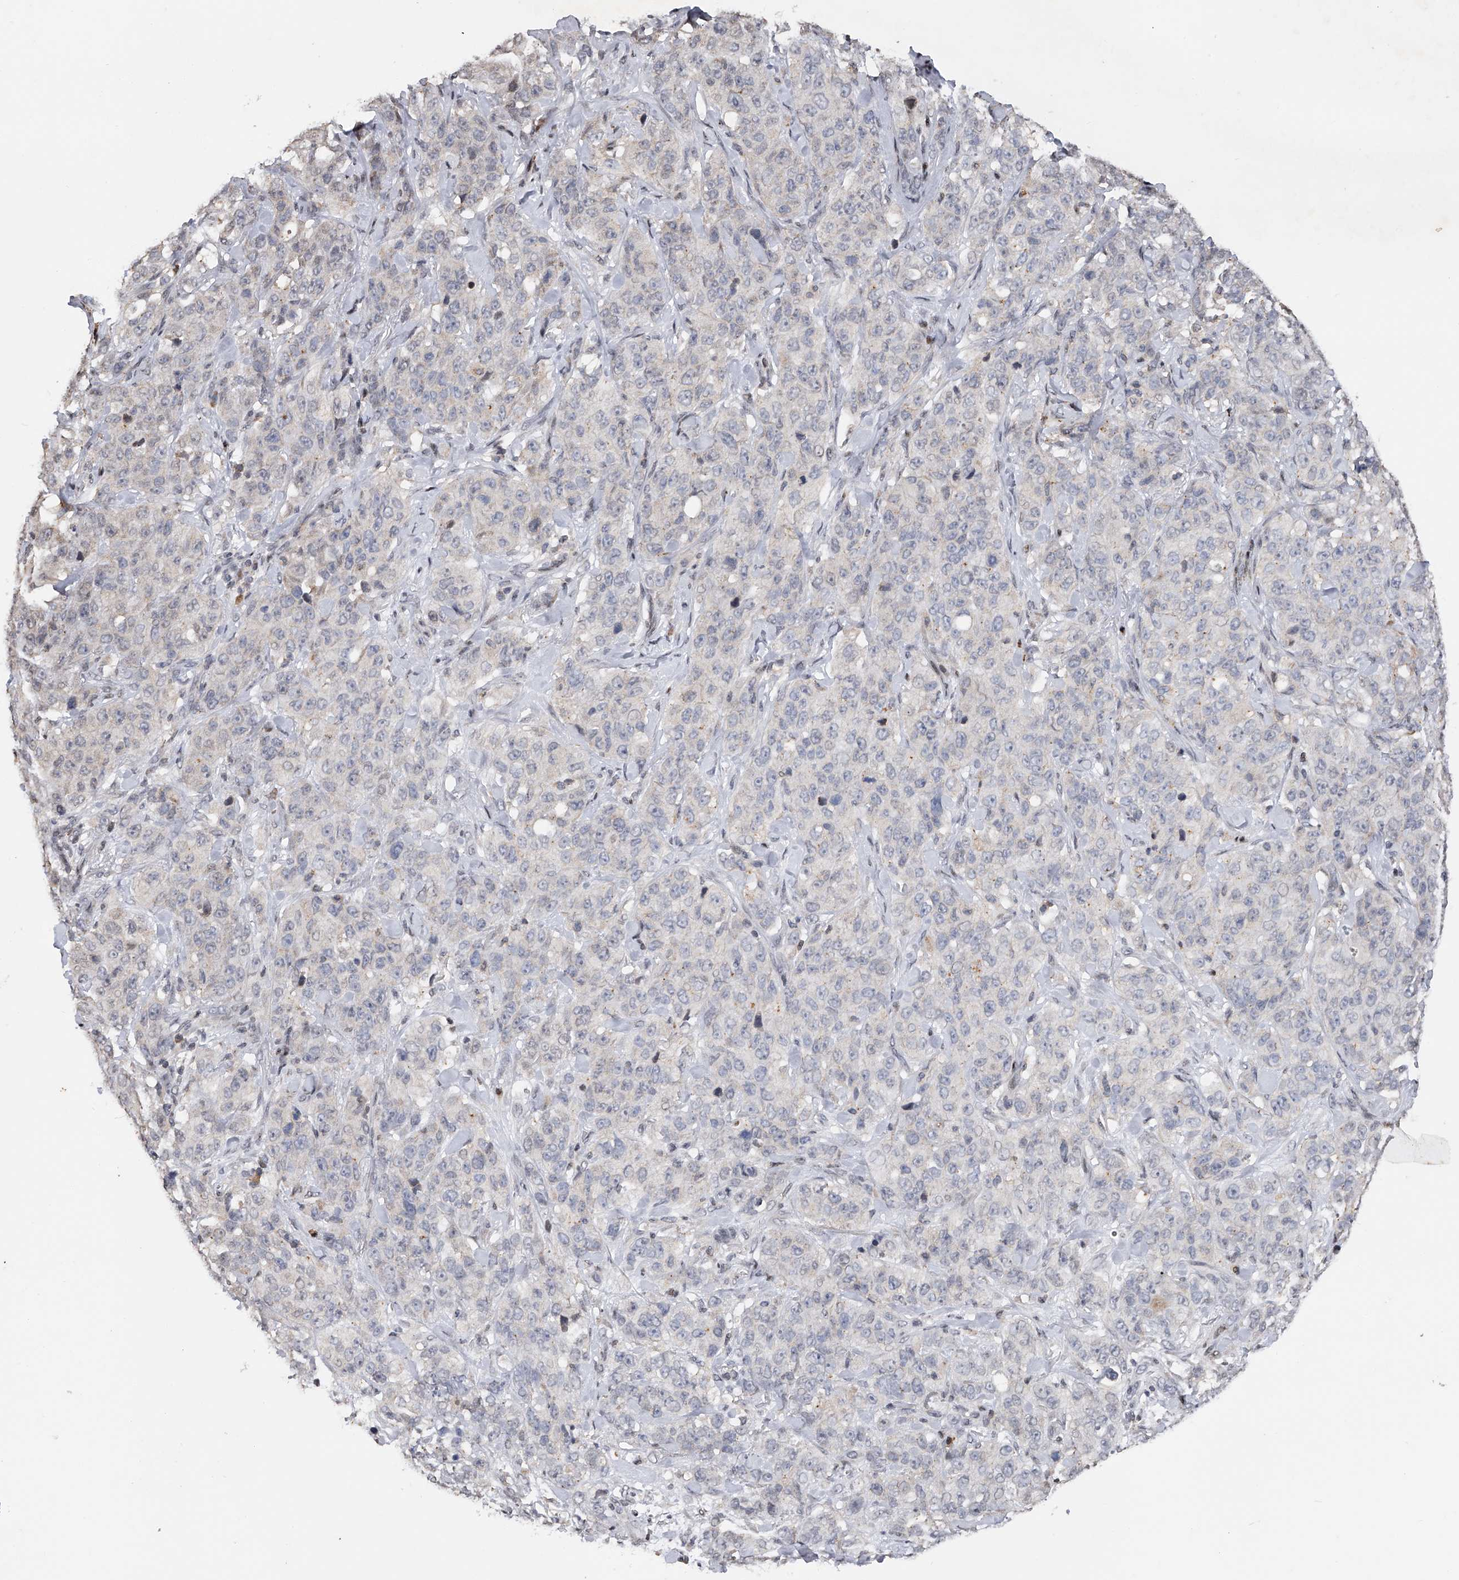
{"staining": {"intensity": "negative", "quantity": "none", "location": "none"}, "tissue": "stomach cancer", "cell_type": "Tumor cells", "image_type": "cancer", "snomed": [{"axis": "morphology", "description": "Adenocarcinoma, NOS"}, {"axis": "topography", "description": "Stomach"}], "caption": "Tumor cells show no significant expression in stomach adenocarcinoma. (Stains: DAB (3,3'-diaminobenzidine) immunohistochemistry with hematoxylin counter stain, Microscopy: brightfield microscopy at high magnification).", "gene": "RWDD2A", "patient": {"sex": "male", "age": 48}}